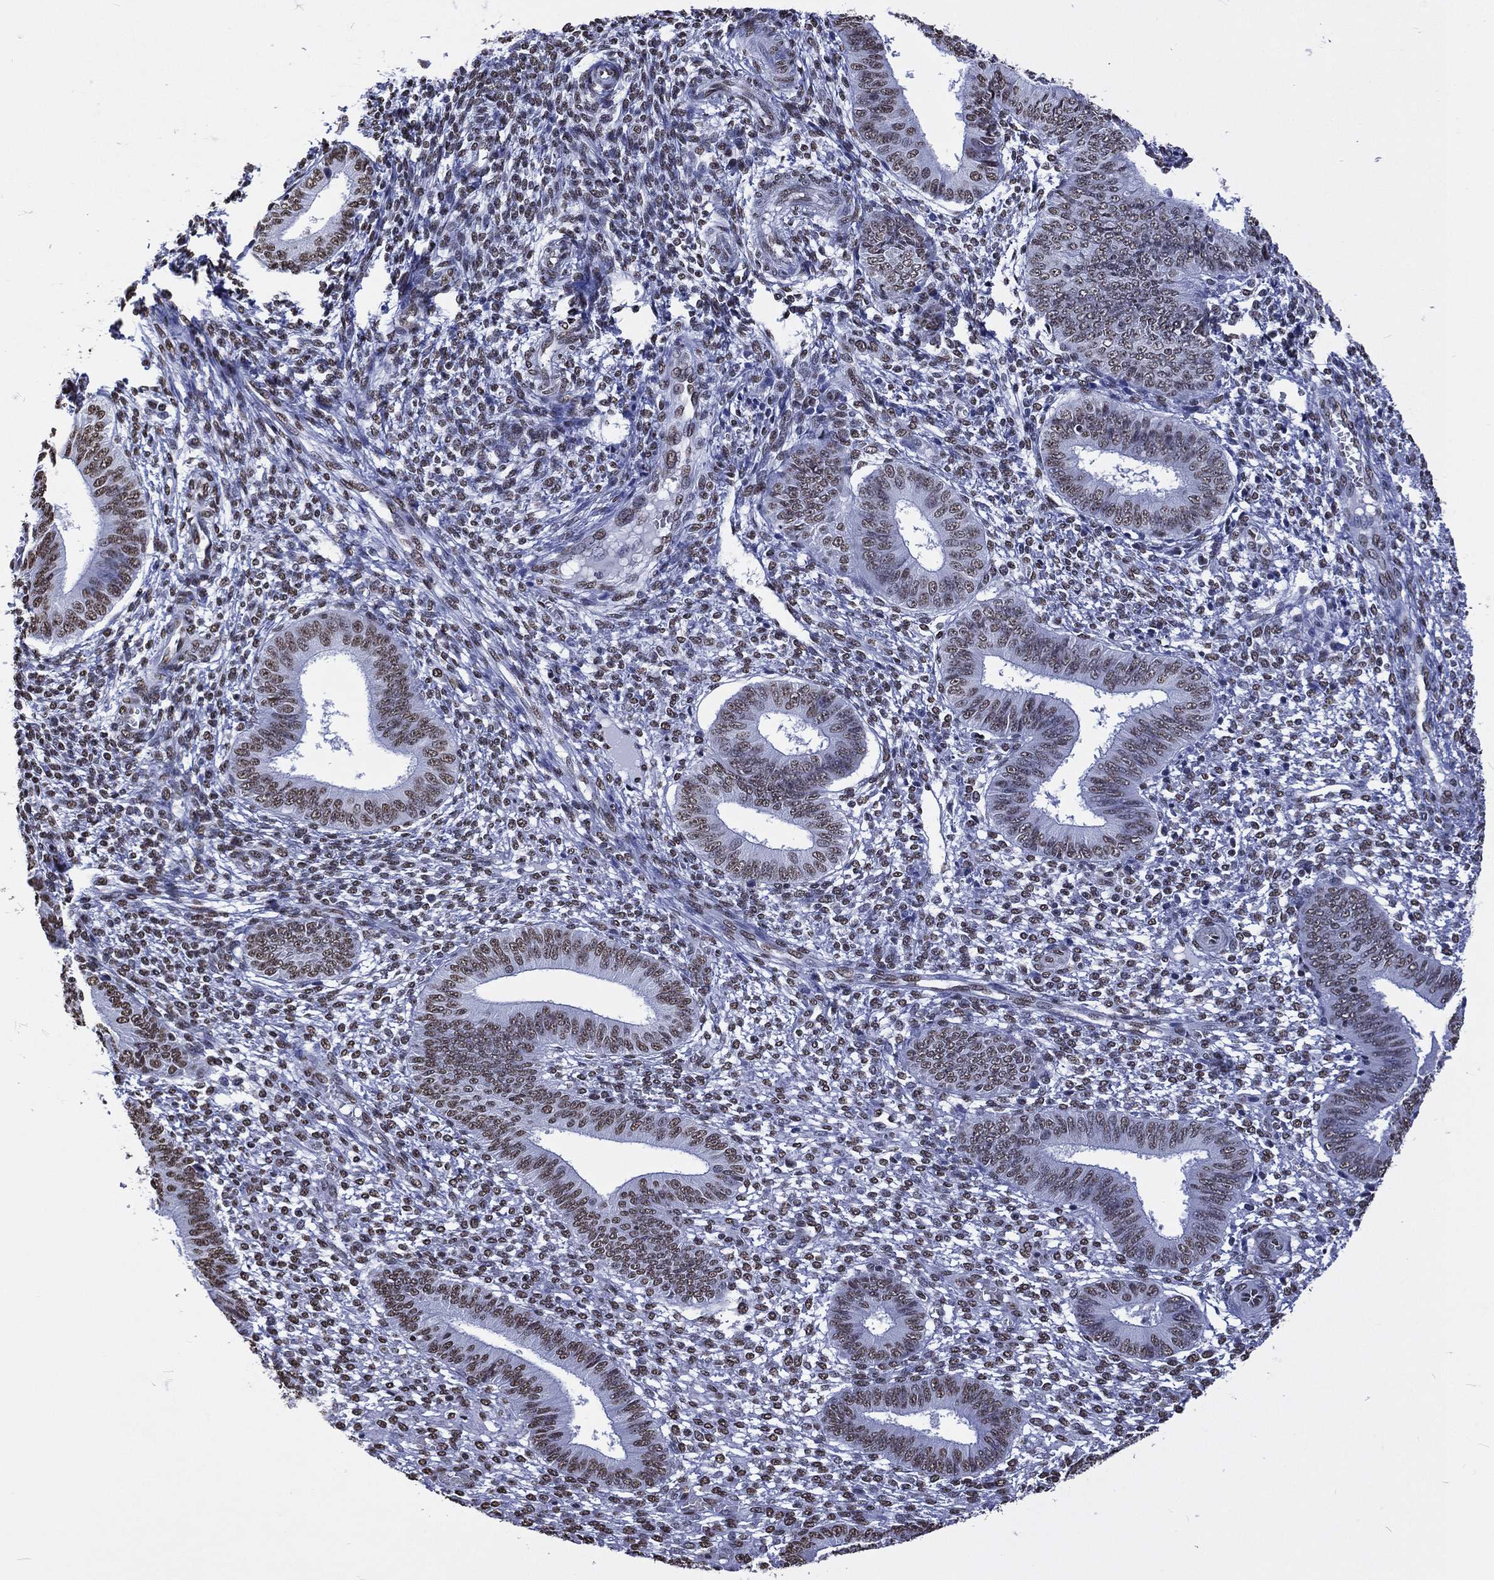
{"staining": {"intensity": "moderate", "quantity": ">75%", "location": "nuclear"}, "tissue": "endometrium", "cell_type": "Cells in endometrial stroma", "image_type": "normal", "snomed": [{"axis": "morphology", "description": "Normal tissue, NOS"}, {"axis": "topography", "description": "Endometrium"}], "caption": "The image exhibits immunohistochemical staining of unremarkable endometrium. There is moderate nuclear expression is seen in approximately >75% of cells in endometrial stroma. (Stains: DAB (3,3'-diaminobenzidine) in brown, nuclei in blue, Microscopy: brightfield microscopy at high magnification).", "gene": "RETREG2", "patient": {"sex": "female", "age": 42}}